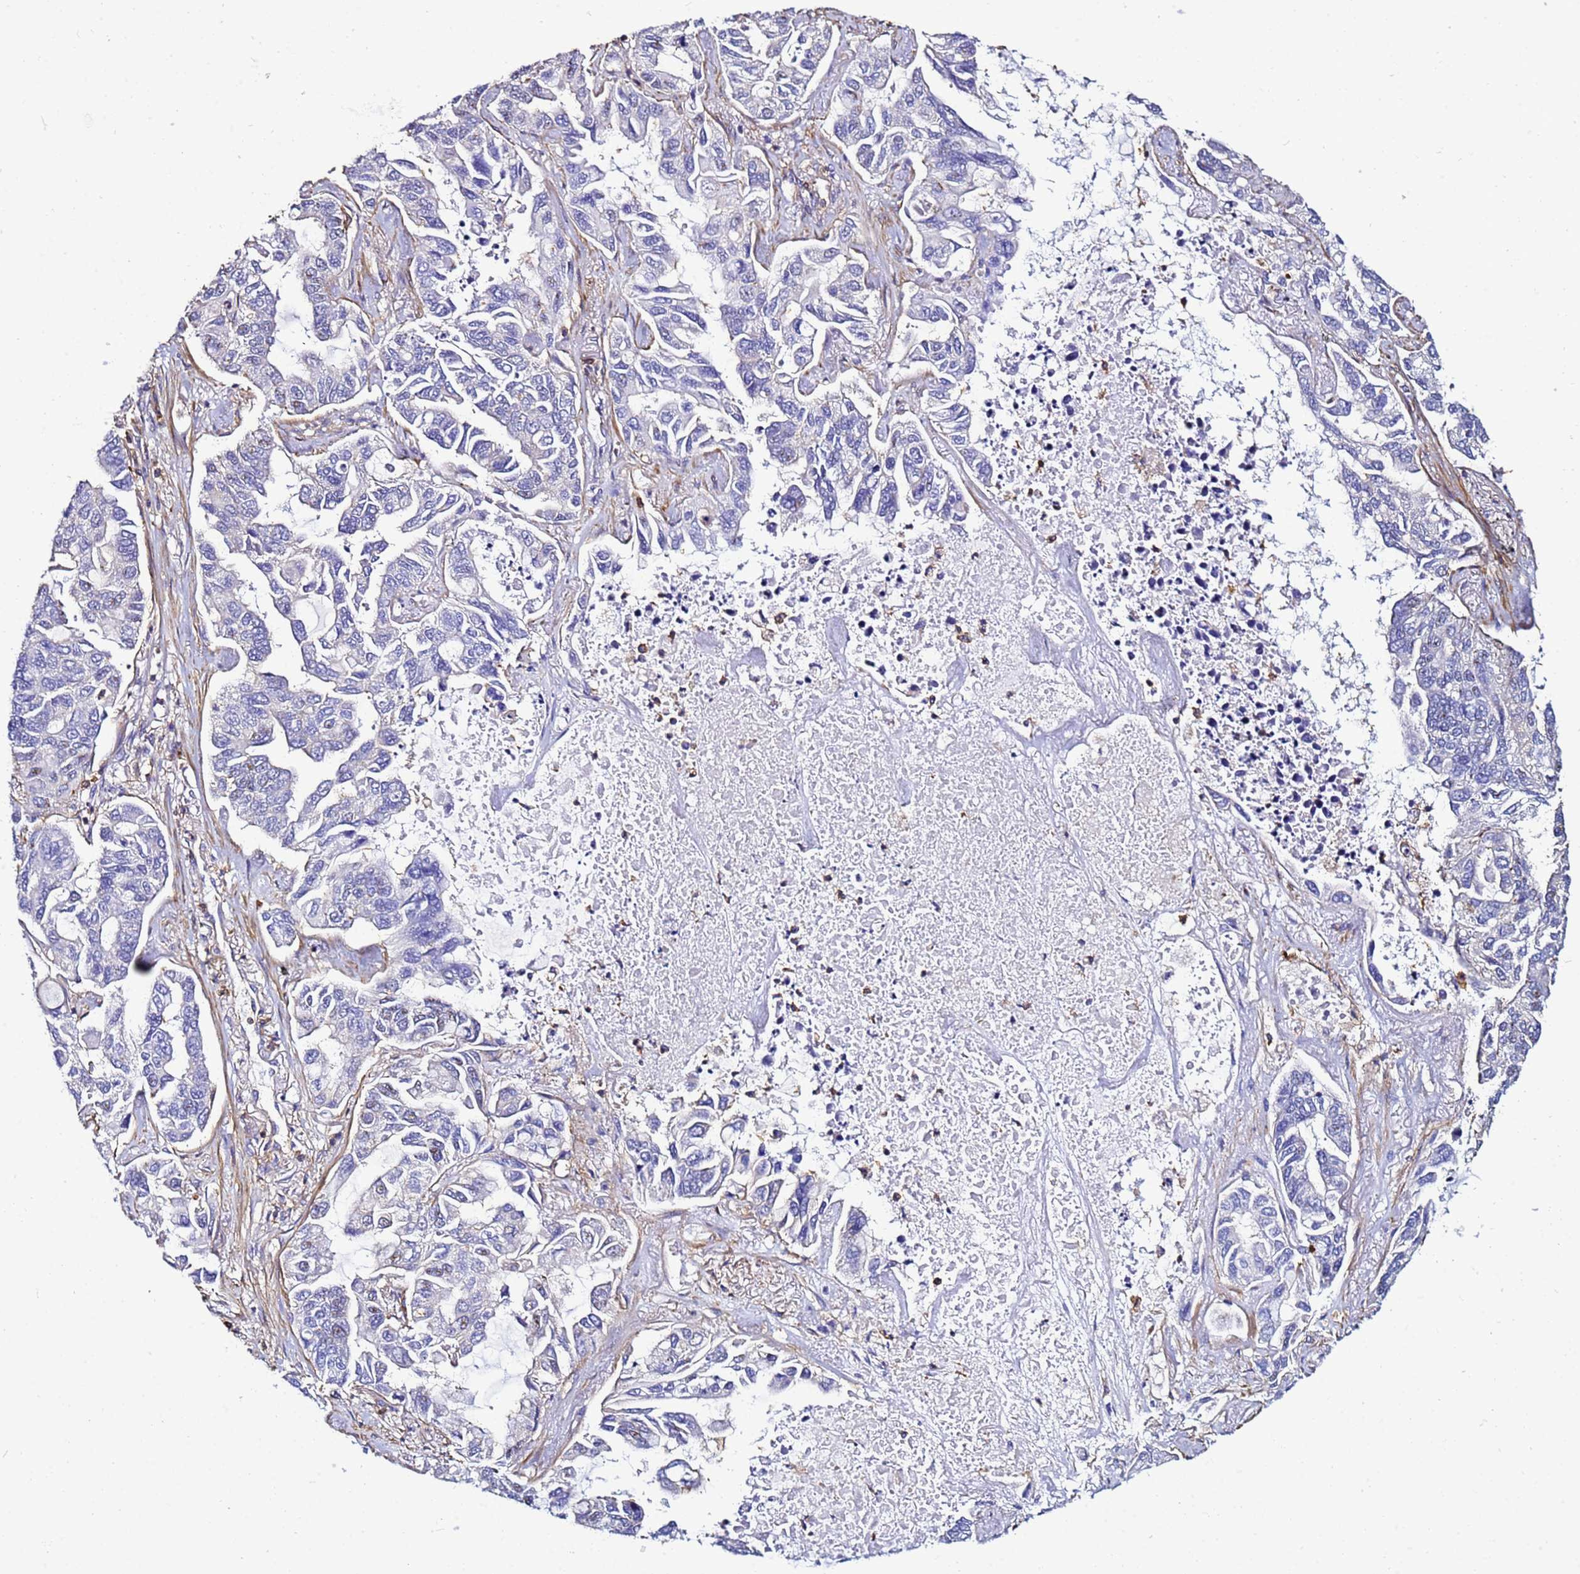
{"staining": {"intensity": "negative", "quantity": "none", "location": "none"}, "tissue": "lung cancer", "cell_type": "Tumor cells", "image_type": "cancer", "snomed": [{"axis": "morphology", "description": "Adenocarcinoma, NOS"}, {"axis": "topography", "description": "Lung"}], "caption": "Lung cancer (adenocarcinoma) was stained to show a protein in brown. There is no significant expression in tumor cells.", "gene": "ACTB", "patient": {"sex": "male", "age": 64}}